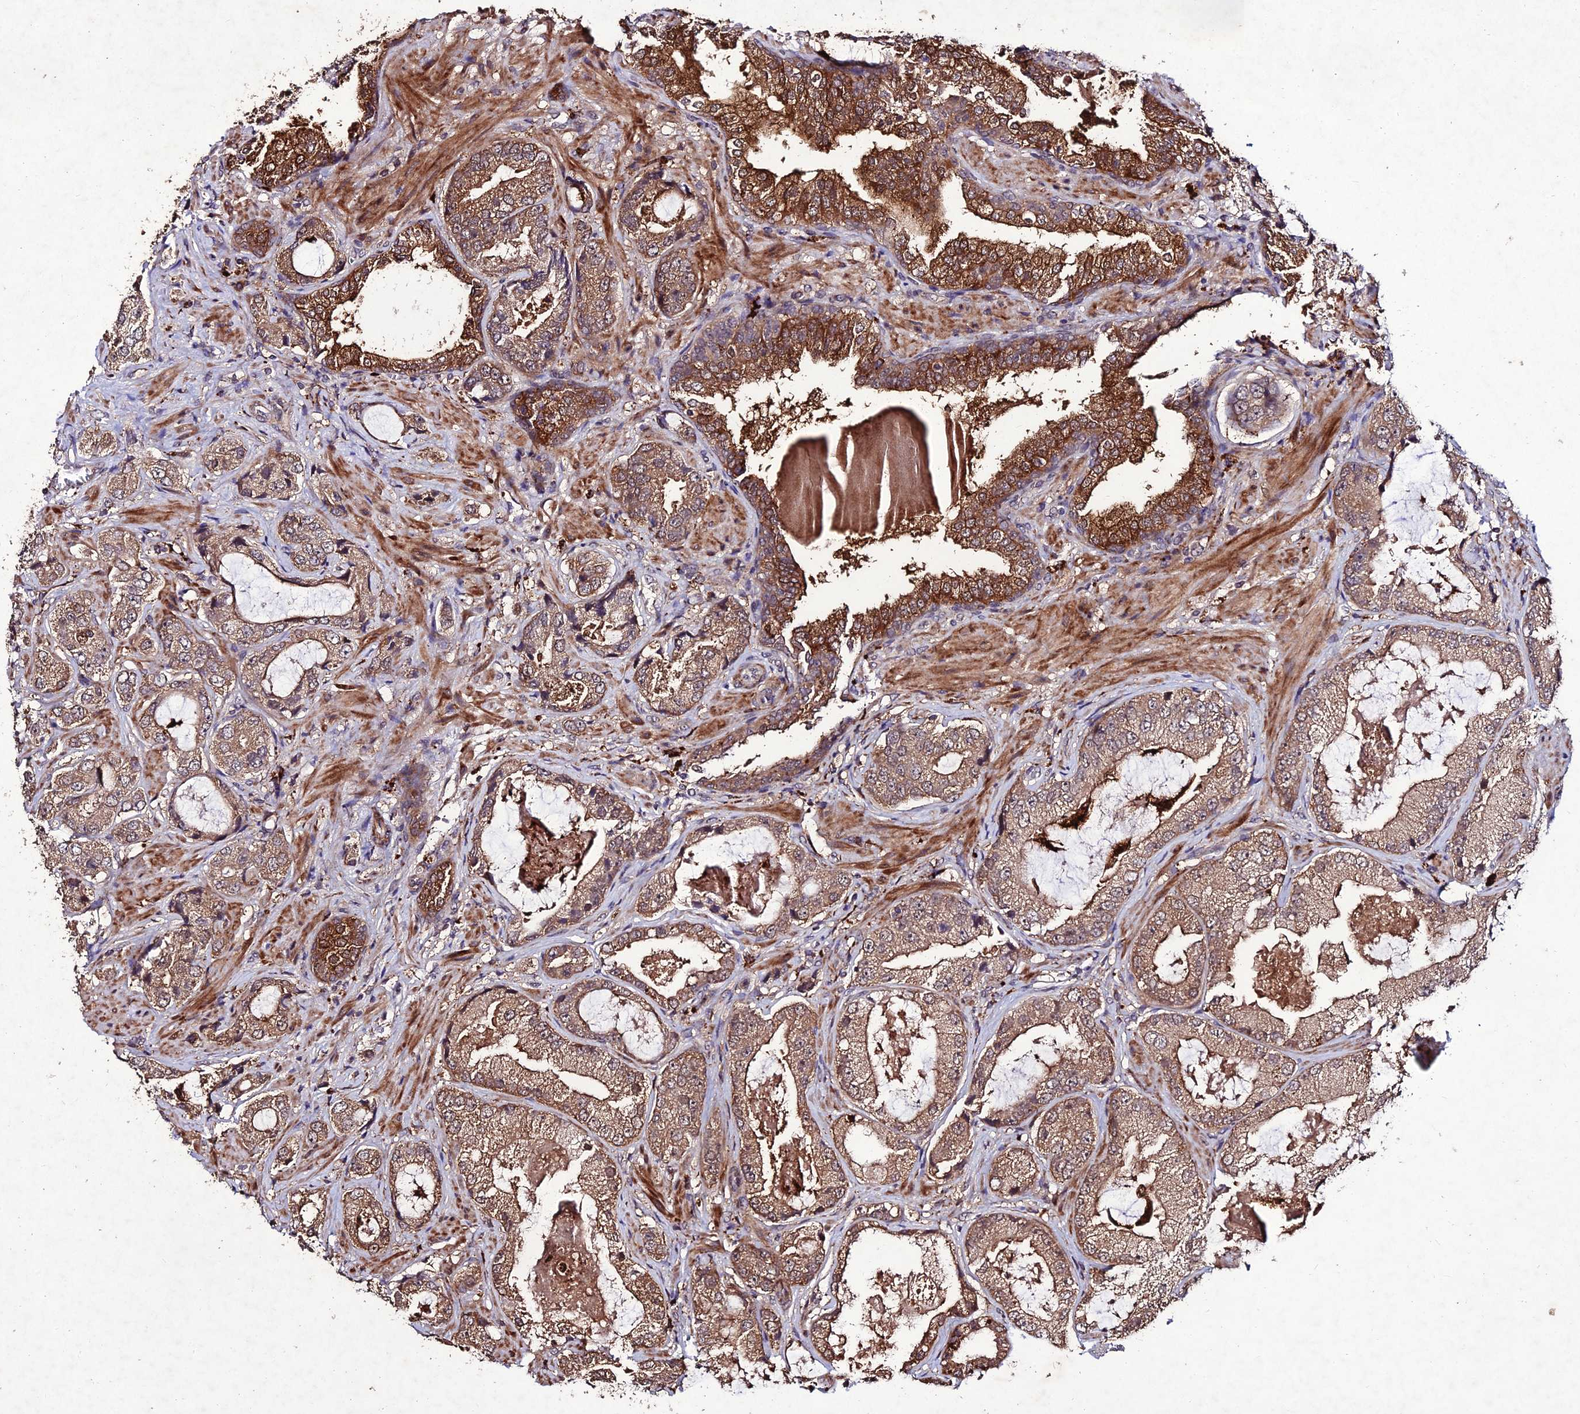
{"staining": {"intensity": "moderate", "quantity": ">75%", "location": "cytoplasmic/membranous"}, "tissue": "prostate cancer", "cell_type": "Tumor cells", "image_type": "cancer", "snomed": [{"axis": "morphology", "description": "Adenocarcinoma, High grade"}, {"axis": "topography", "description": "Prostate"}], "caption": "The micrograph shows a brown stain indicating the presence of a protein in the cytoplasmic/membranous of tumor cells in prostate cancer.", "gene": "ZNF766", "patient": {"sex": "male", "age": 59}}